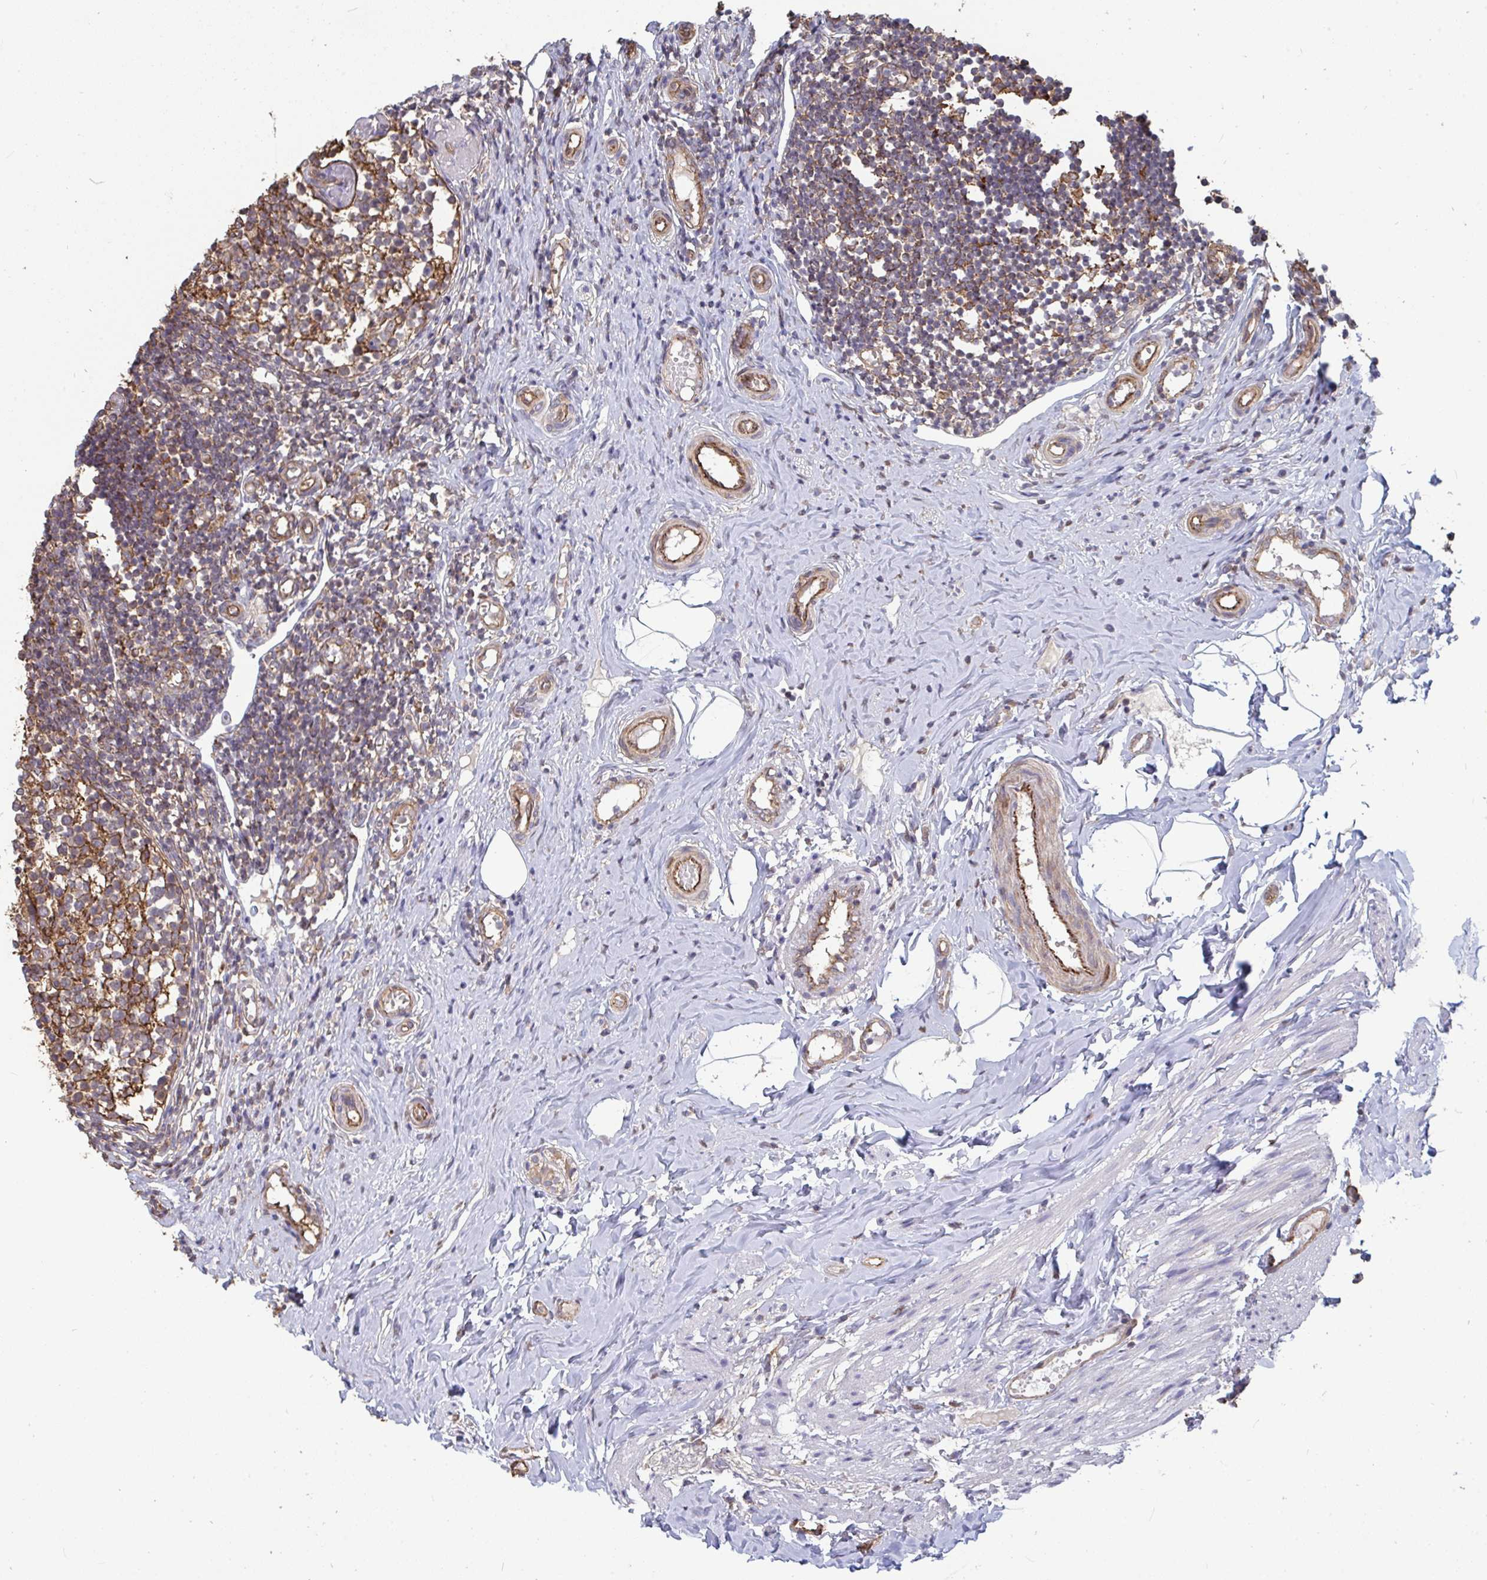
{"staining": {"intensity": "moderate", "quantity": "25%-75%", "location": "cytoplasmic/membranous"}, "tissue": "appendix", "cell_type": "Glandular cells", "image_type": "normal", "snomed": [{"axis": "morphology", "description": "Normal tissue, NOS"}, {"axis": "topography", "description": "Appendix"}], "caption": "A brown stain highlights moderate cytoplasmic/membranous staining of a protein in glandular cells of benign appendix.", "gene": "ISCU", "patient": {"sex": "female", "age": 17}}